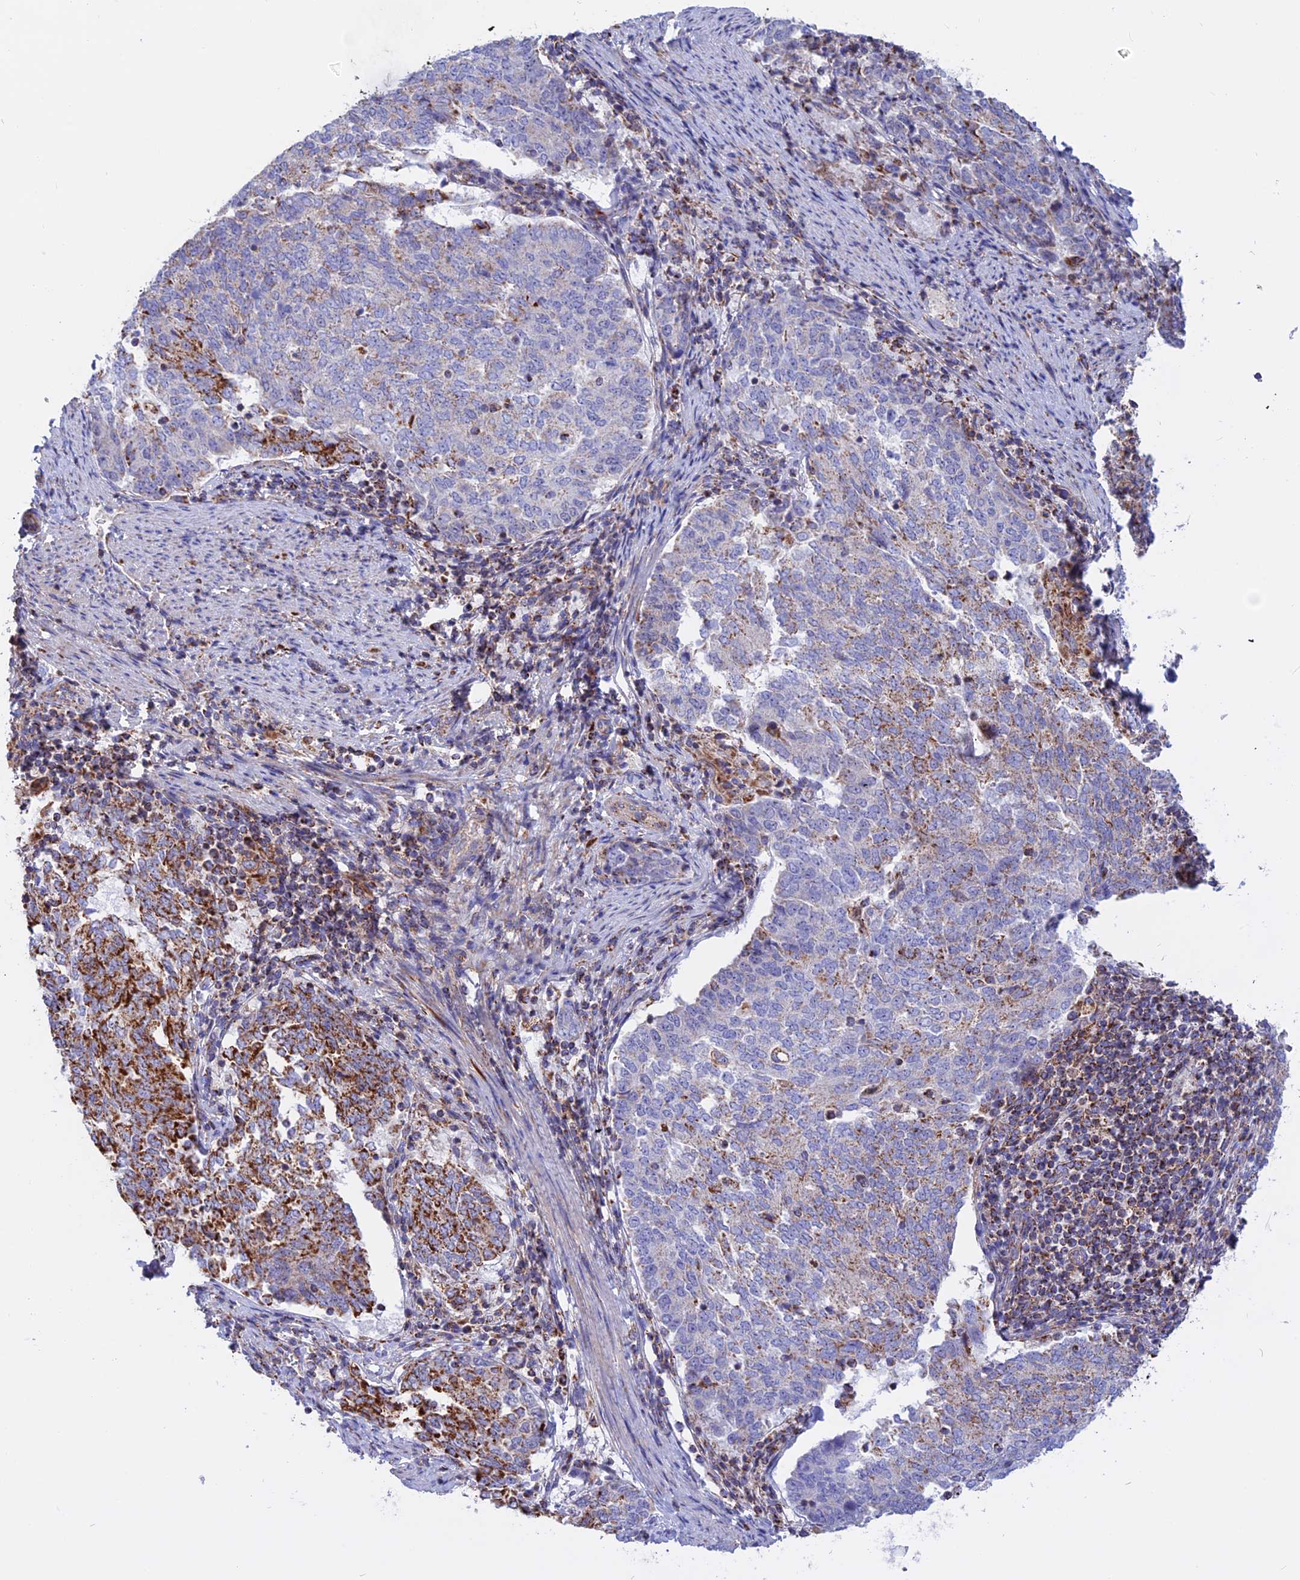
{"staining": {"intensity": "strong", "quantity": "25%-75%", "location": "cytoplasmic/membranous"}, "tissue": "endometrial cancer", "cell_type": "Tumor cells", "image_type": "cancer", "snomed": [{"axis": "morphology", "description": "Adenocarcinoma, NOS"}, {"axis": "topography", "description": "Endometrium"}], "caption": "Immunohistochemistry (IHC) (DAB) staining of endometrial adenocarcinoma shows strong cytoplasmic/membranous protein expression in about 25%-75% of tumor cells. Ihc stains the protein of interest in brown and the nuclei are stained blue.", "gene": "GCDH", "patient": {"sex": "female", "age": 80}}